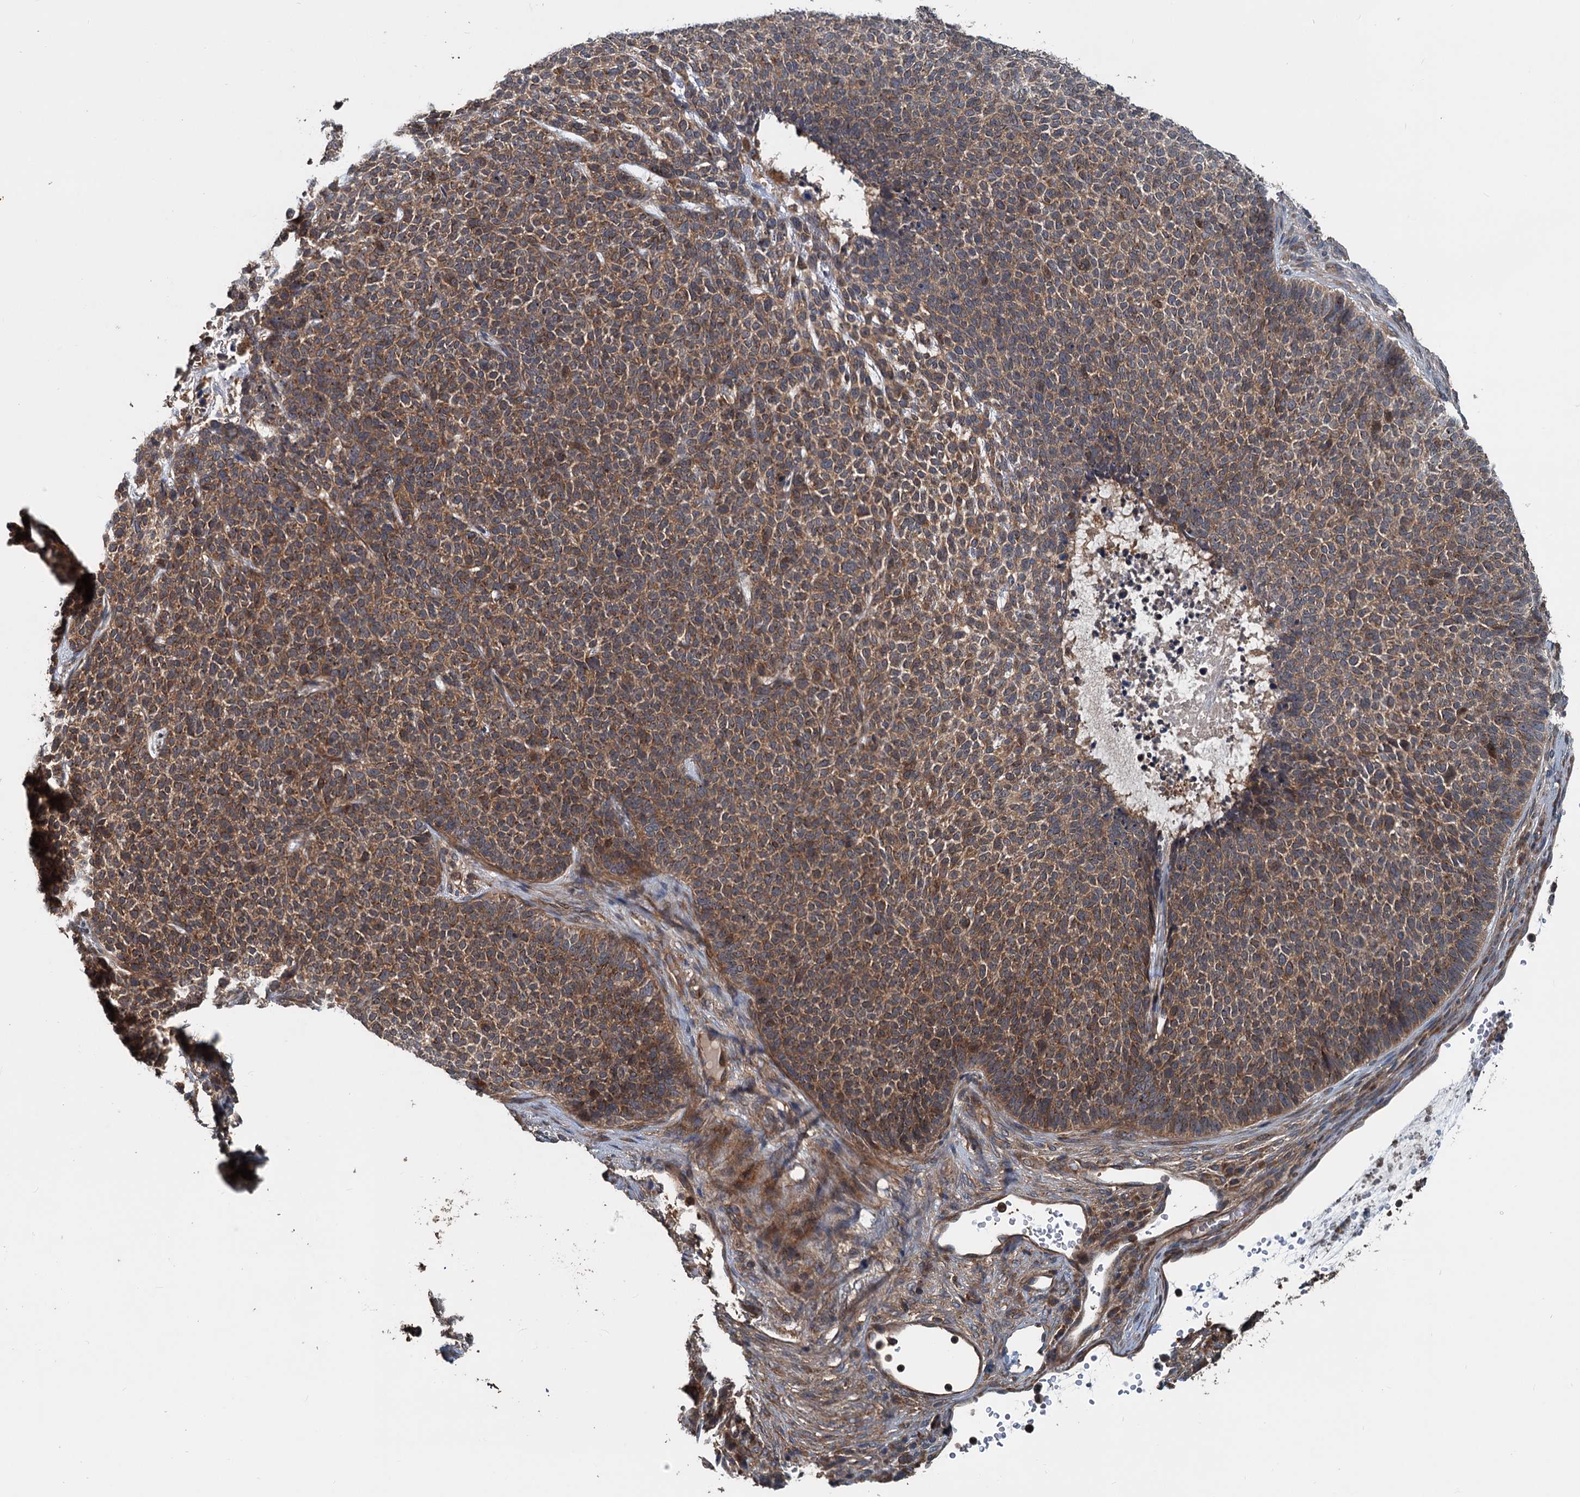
{"staining": {"intensity": "moderate", "quantity": ">75%", "location": "cytoplasmic/membranous"}, "tissue": "skin cancer", "cell_type": "Tumor cells", "image_type": "cancer", "snomed": [{"axis": "morphology", "description": "Basal cell carcinoma"}, {"axis": "topography", "description": "Skin"}], "caption": "A micrograph of human skin cancer stained for a protein exhibits moderate cytoplasmic/membranous brown staining in tumor cells. (IHC, brightfield microscopy, high magnification).", "gene": "TEDC1", "patient": {"sex": "female", "age": 84}}